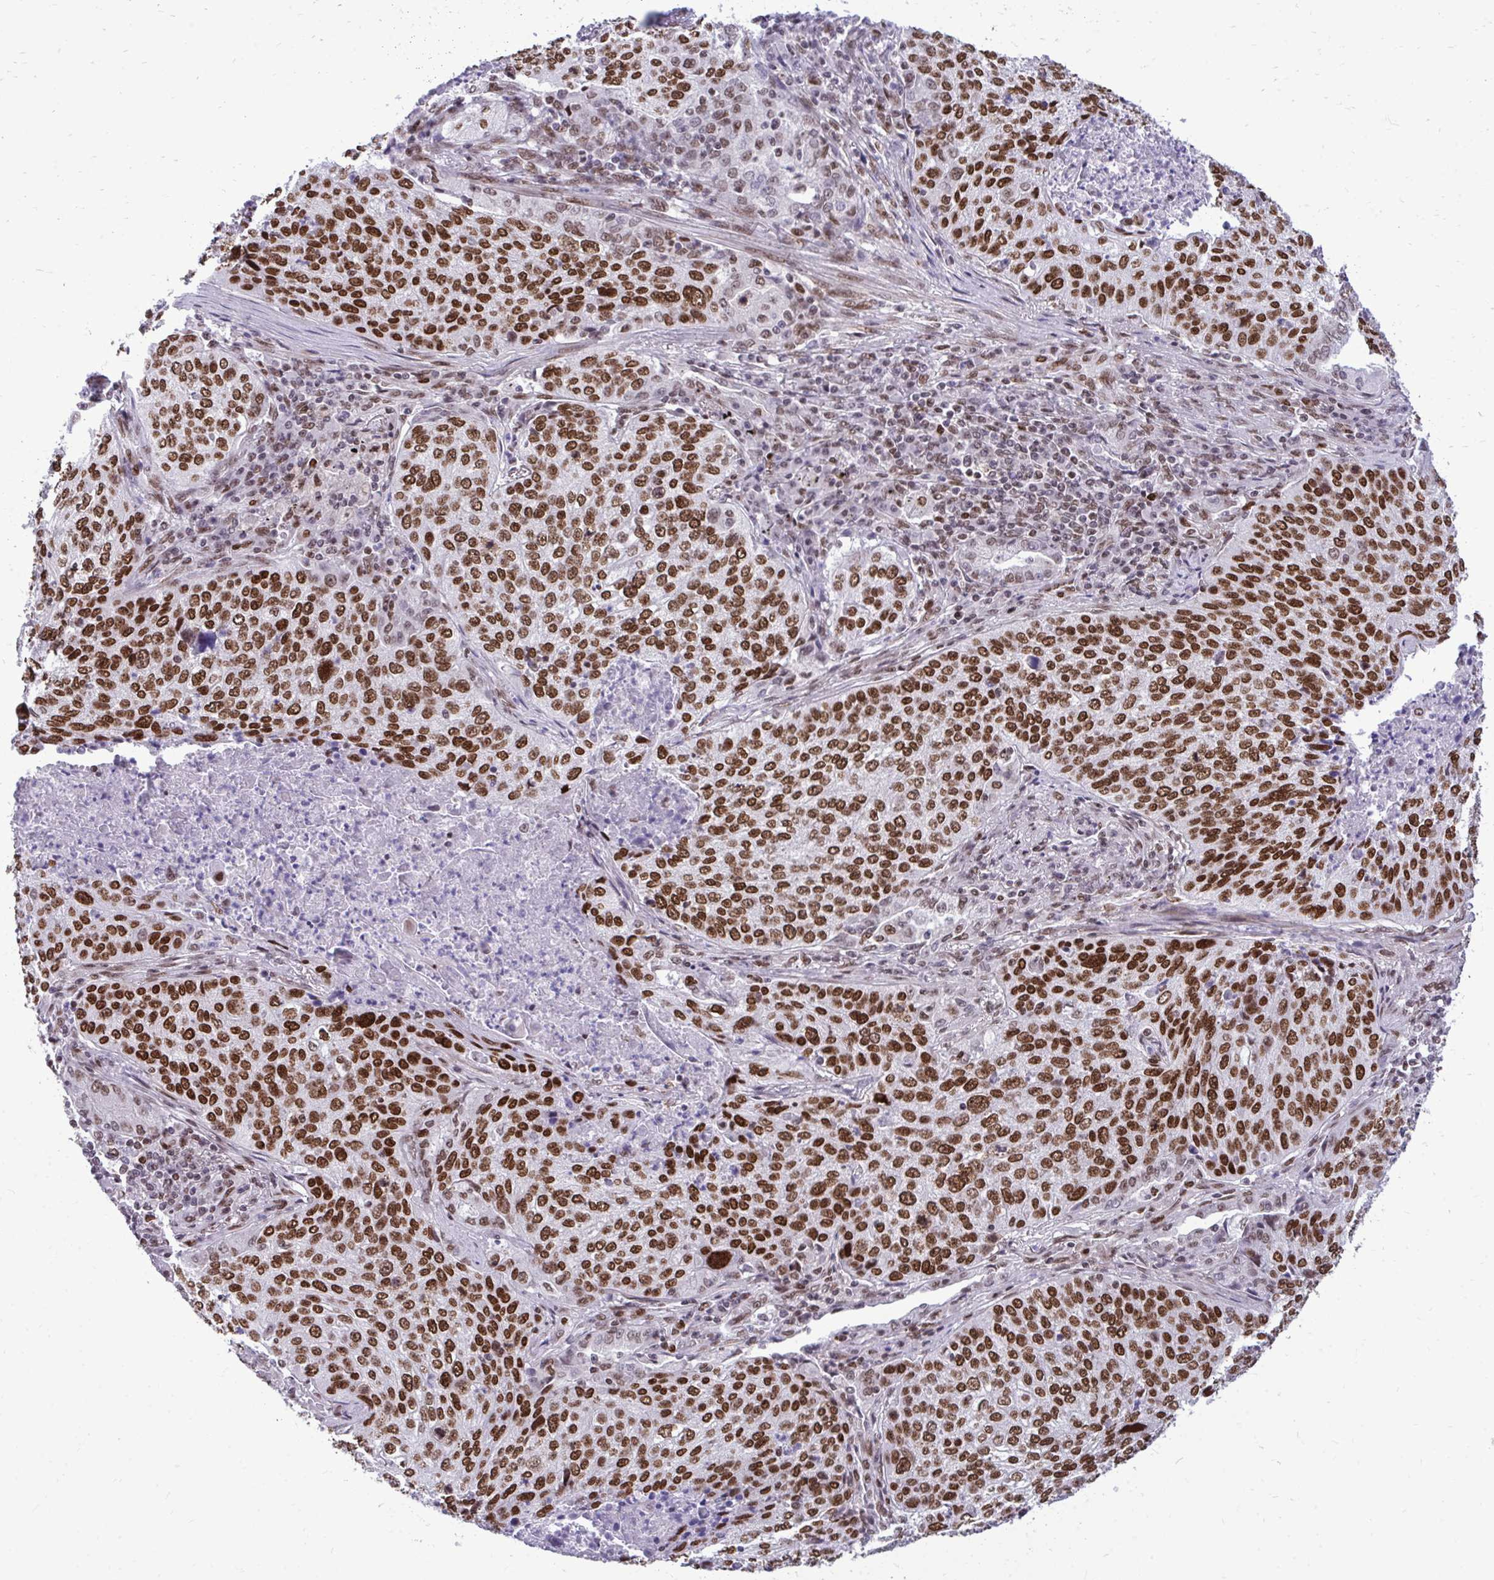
{"staining": {"intensity": "strong", "quantity": ">75%", "location": "nuclear"}, "tissue": "lung cancer", "cell_type": "Tumor cells", "image_type": "cancer", "snomed": [{"axis": "morphology", "description": "Squamous cell carcinoma, NOS"}, {"axis": "topography", "description": "Lung"}], "caption": "Immunohistochemical staining of human squamous cell carcinoma (lung) displays high levels of strong nuclear expression in approximately >75% of tumor cells.", "gene": "CDYL", "patient": {"sex": "male", "age": 63}}